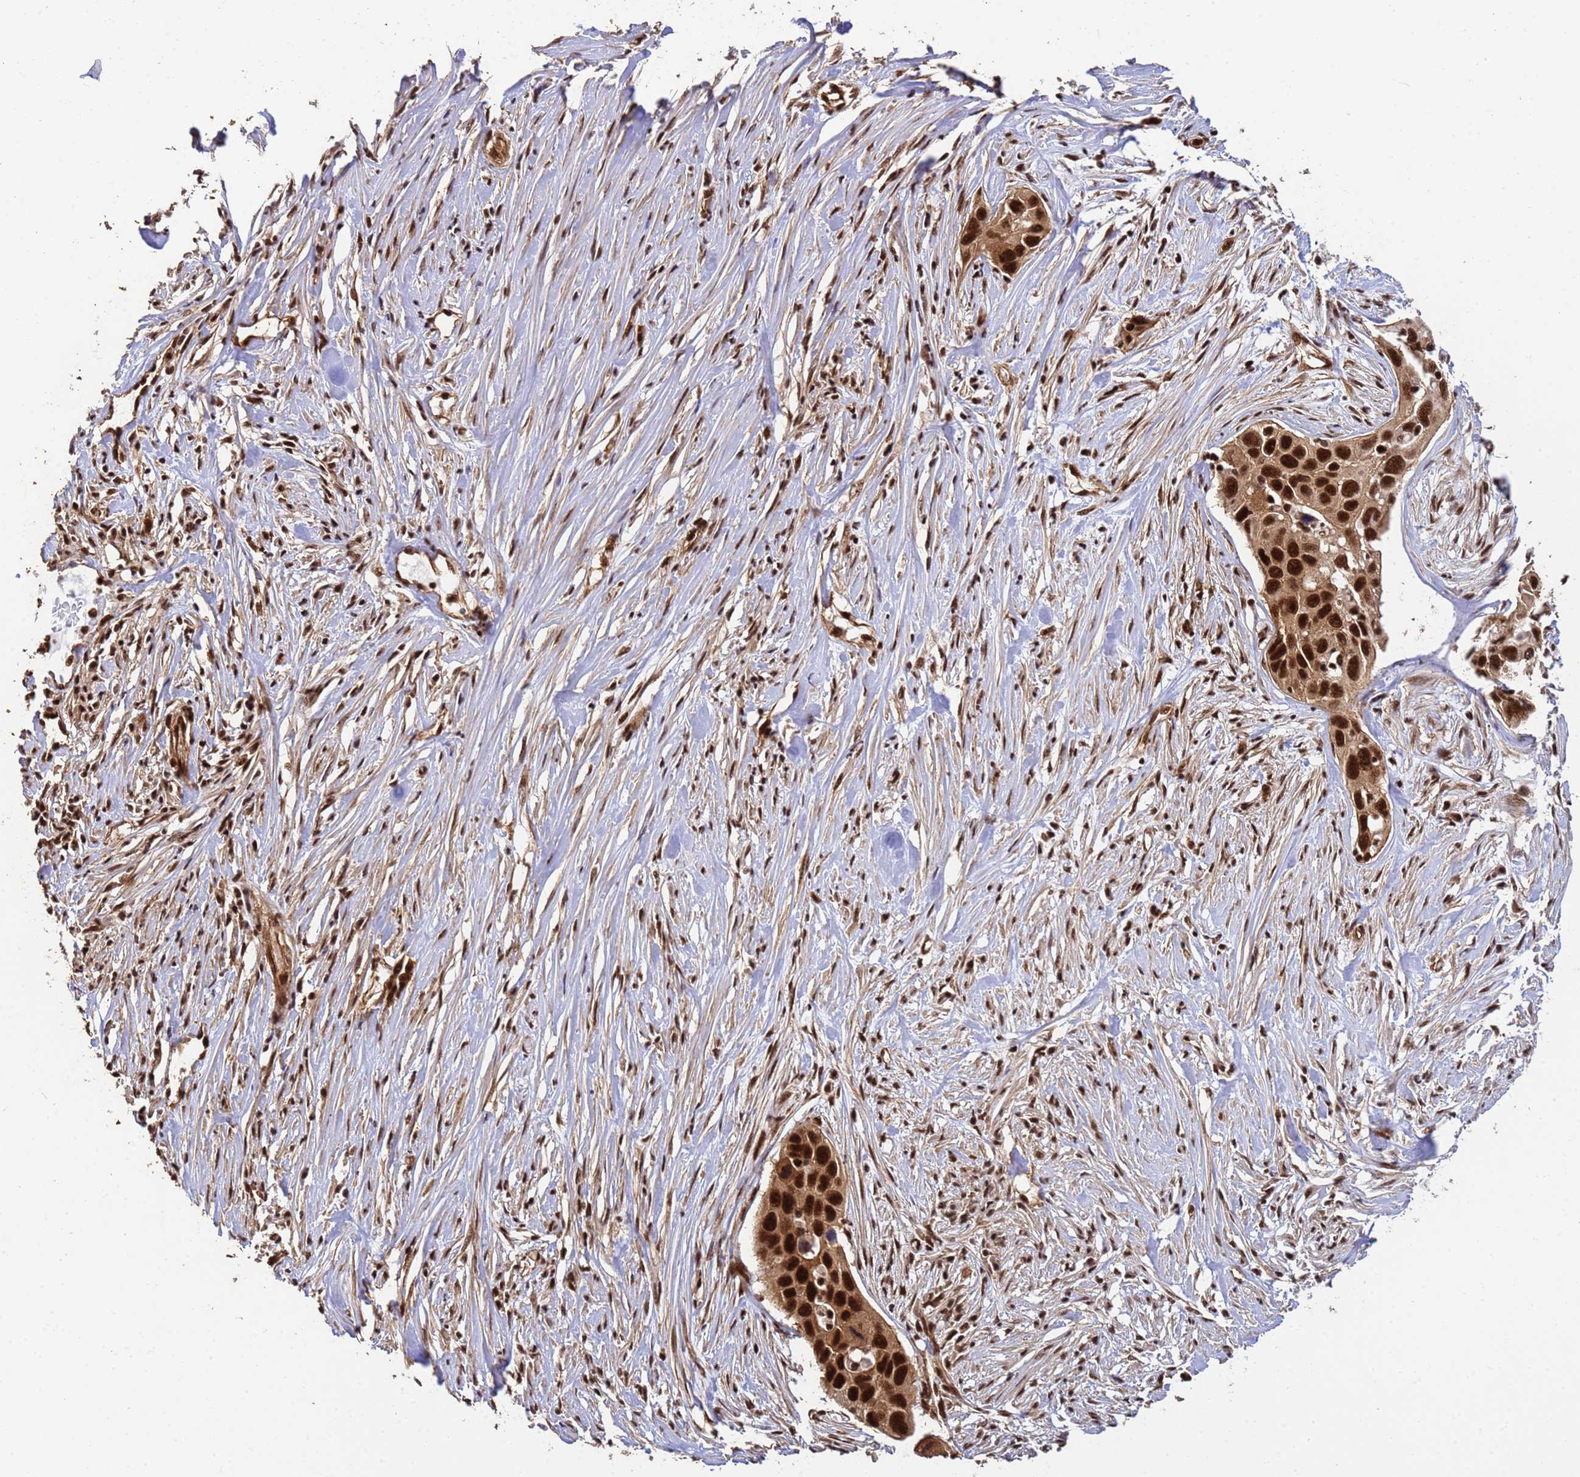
{"staining": {"intensity": "strong", "quantity": ">75%", "location": "cytoplasmic/membranous,nuclear"}, "tissue": "pancreatic cancer", "cell_type": "Tumor cells", "image_type": "cancer", "snomed": [{"axis": "morphology", "description": "Adenocarcinoma, NOS"}, {"axis": "topography", "description": "Pancreas"}], "caption": "Immunohistochemical staining of adenocarcinoma (pancreatic) exhibits high levels of strong cytoplasmic/membranous and nuclear staining in approximately >75% of tumor cells.", "gene": "SYF2", "patient": {"sex": "female", "age": 60}}